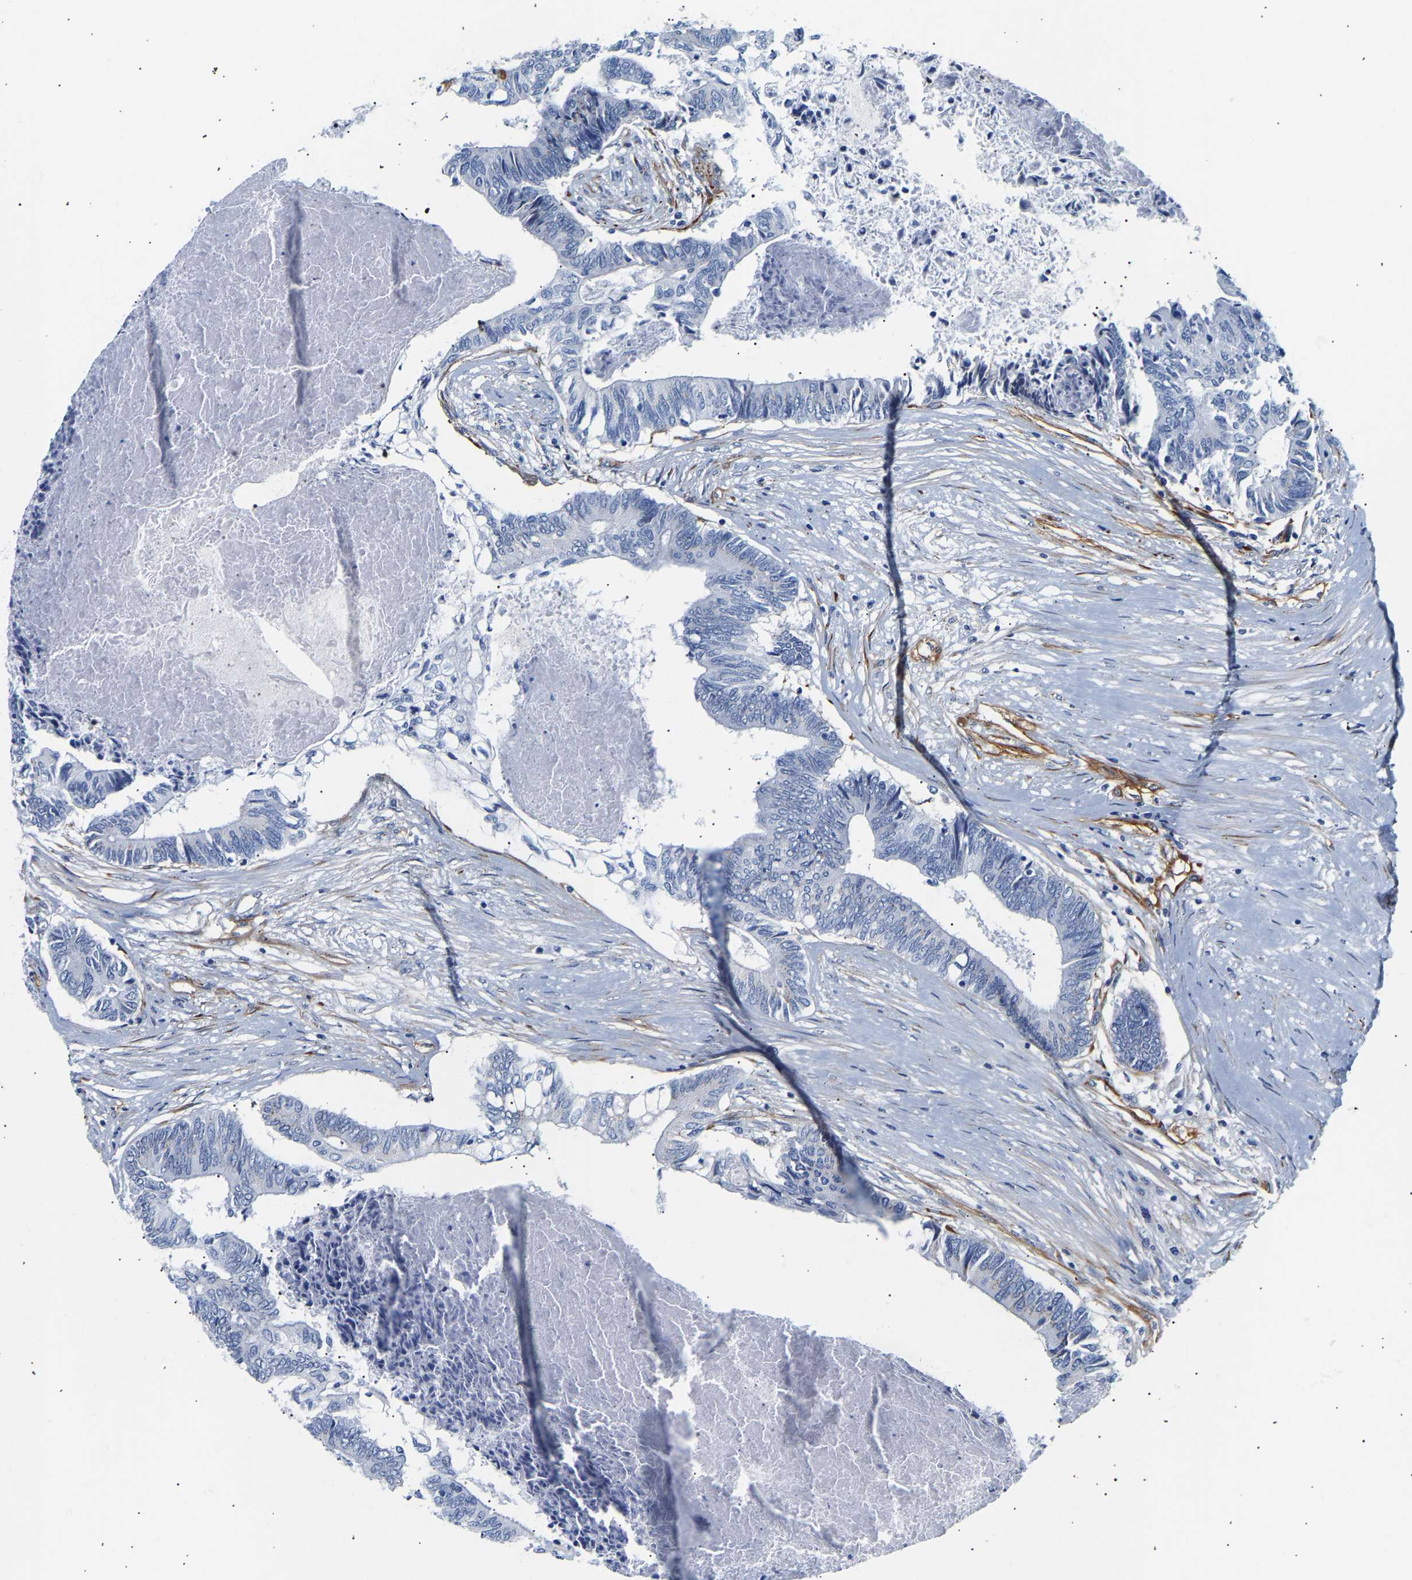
{"staining": {"intensity": "negative", "quantity": "none", "location": "none"}, "tissue": "colorectal cancer", "cell_type": "Tumor cells", "image_type": "cancer", "snomed": [{"axis": "morphology", "description": "Adenocarcinoma, NOS"}, {"axis": "topography", "description": "Rectum"}], "caption": "This is an IHC micrograph of human adenocarcinoma (colorectal). There is no staining in tumor cells.", "gene": "IGFBP7", "patient": {"sex": "male", "age": 63}}